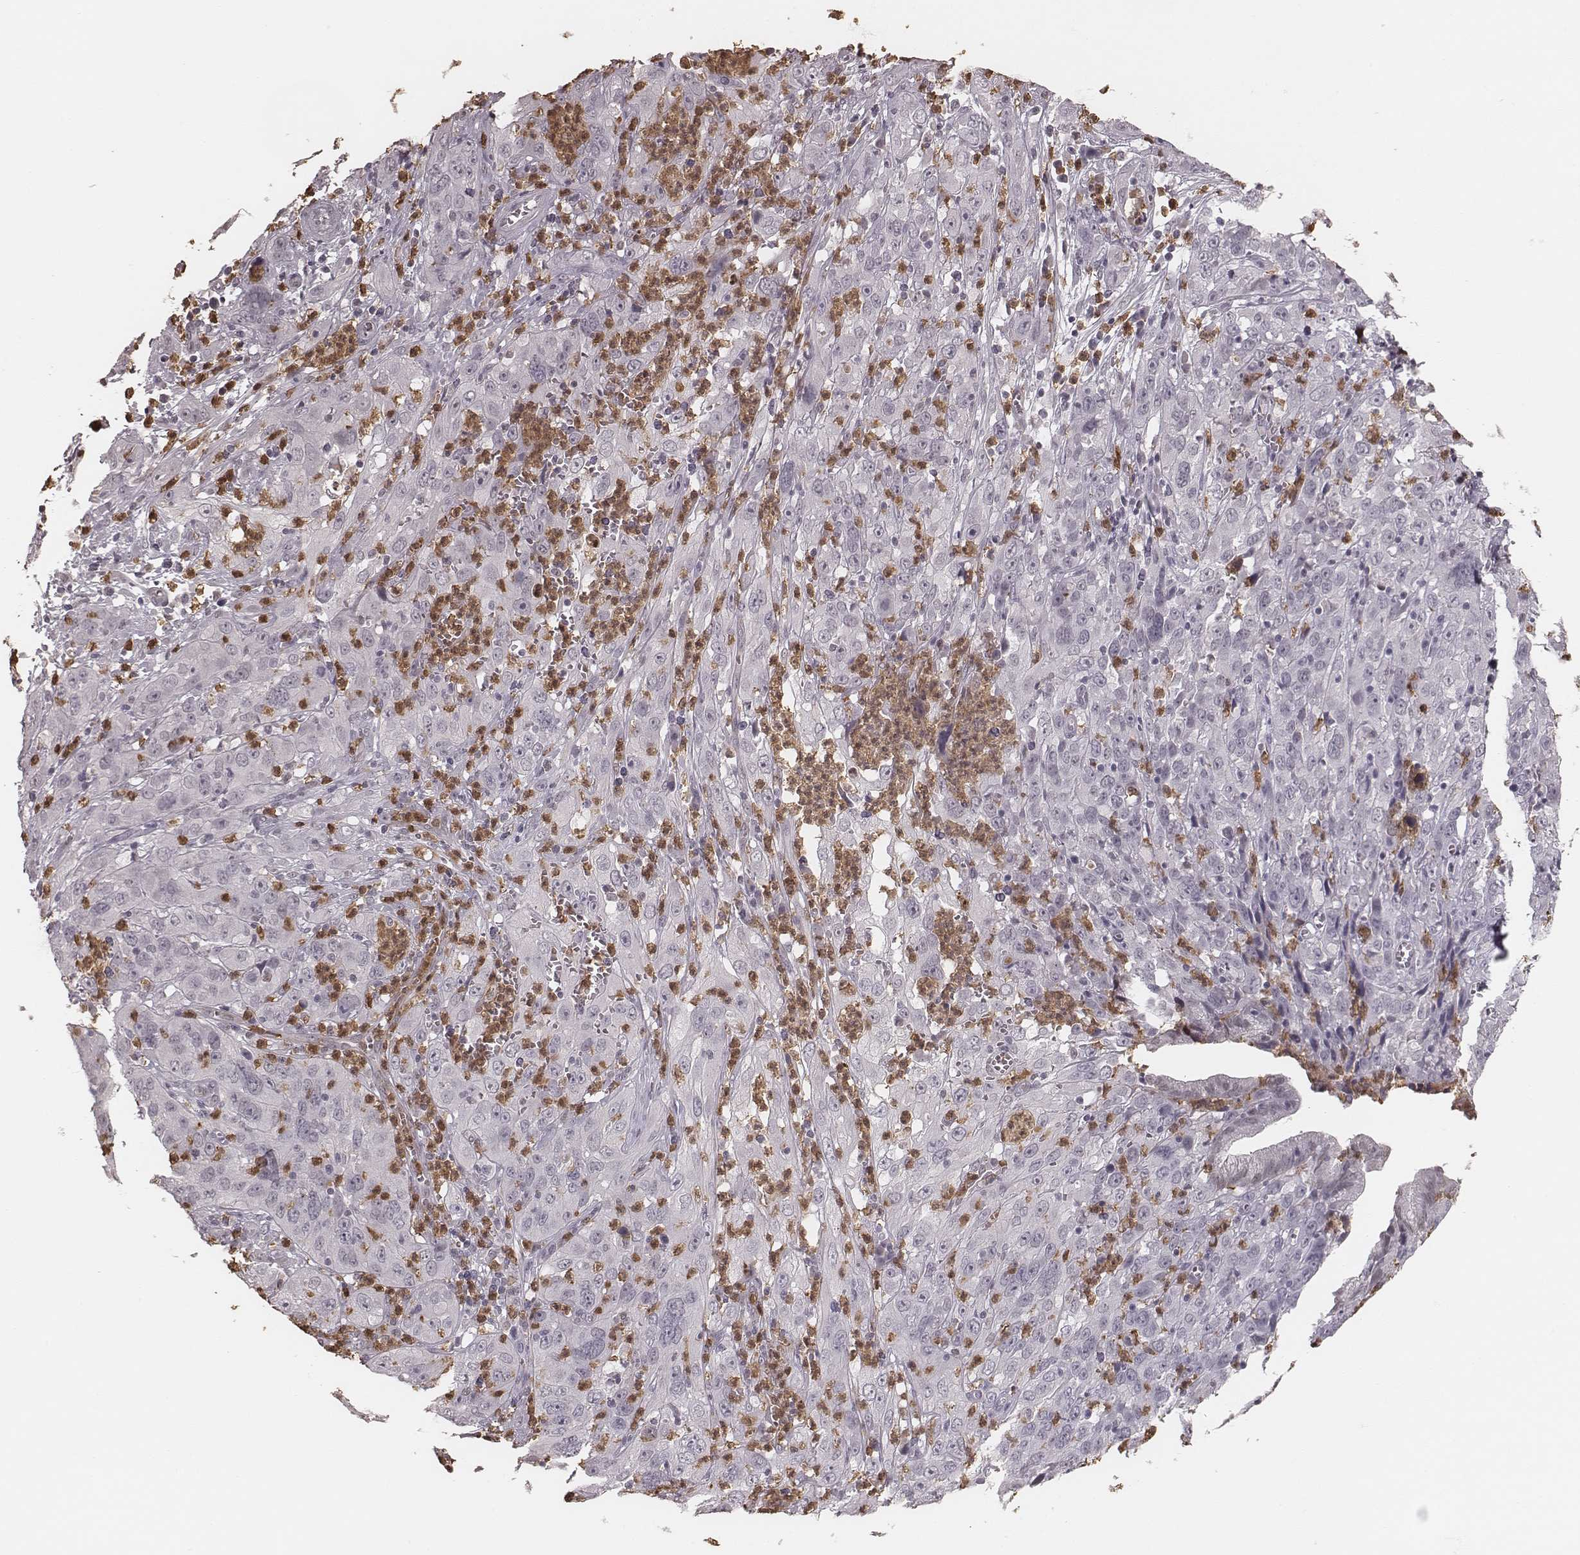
{"staining": {"intensity": "negative", "quantity": "none", "location": "none"}, "tissue": "cervical cancer", "cell_type": "Tumor cells", "image_type": "cancer", "snomed": [{"axis": "morphology", "description": "Squamous cell carcinoma, NOS"}, {"axis": "topography", "description": "Cervix"}], "caption": "Immunohistochemistry photomicrograph of human cervical cancer stained for a protein (brown), which demonstrates no staining in tumor cells. (DAB immunohistochemistry (IHC) visualized using brightfield microscopy, high magnification).", "gene": "KITLG", "patient": {"sex": "female", "age": 32}}